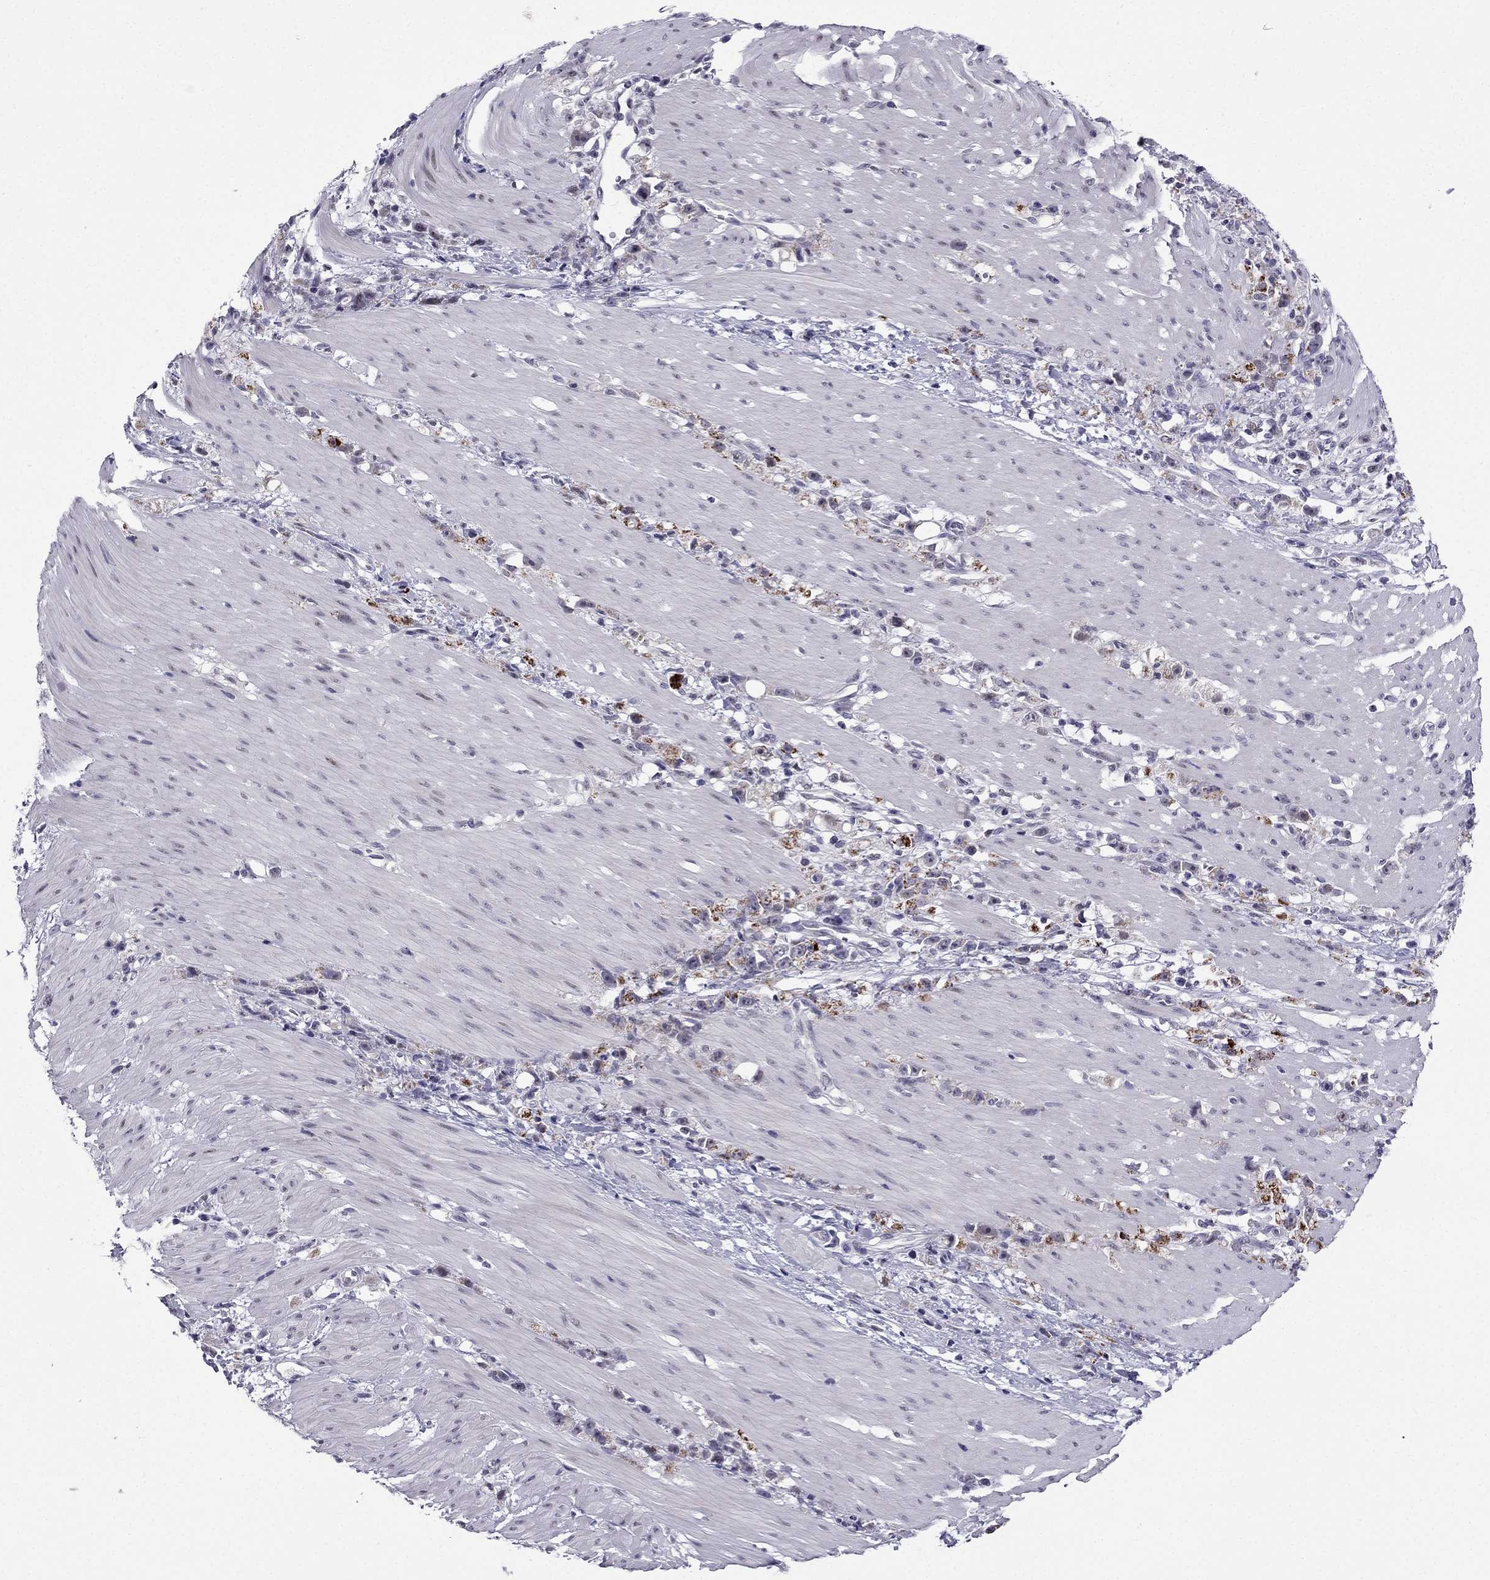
{"staining": {"intensity": "negative", "quantity": "none", "location": "none"}, "tissue": "stomach cancer", "cell_type": "Tumor cells", "image_type": "cancer", "snomed": [{"axis": "morphology", "description": "Adenocarcinoma, NOS"}, {"axis": "topography", "description": "Stomach"}], "caption": "Human adenocarcinoma (stomach) stained for a protein using immunohistochemistry demonstrates no positivity in tumor cells.", "gene": "POM121L12", "patient": {"sex": "female", "age": 59}}